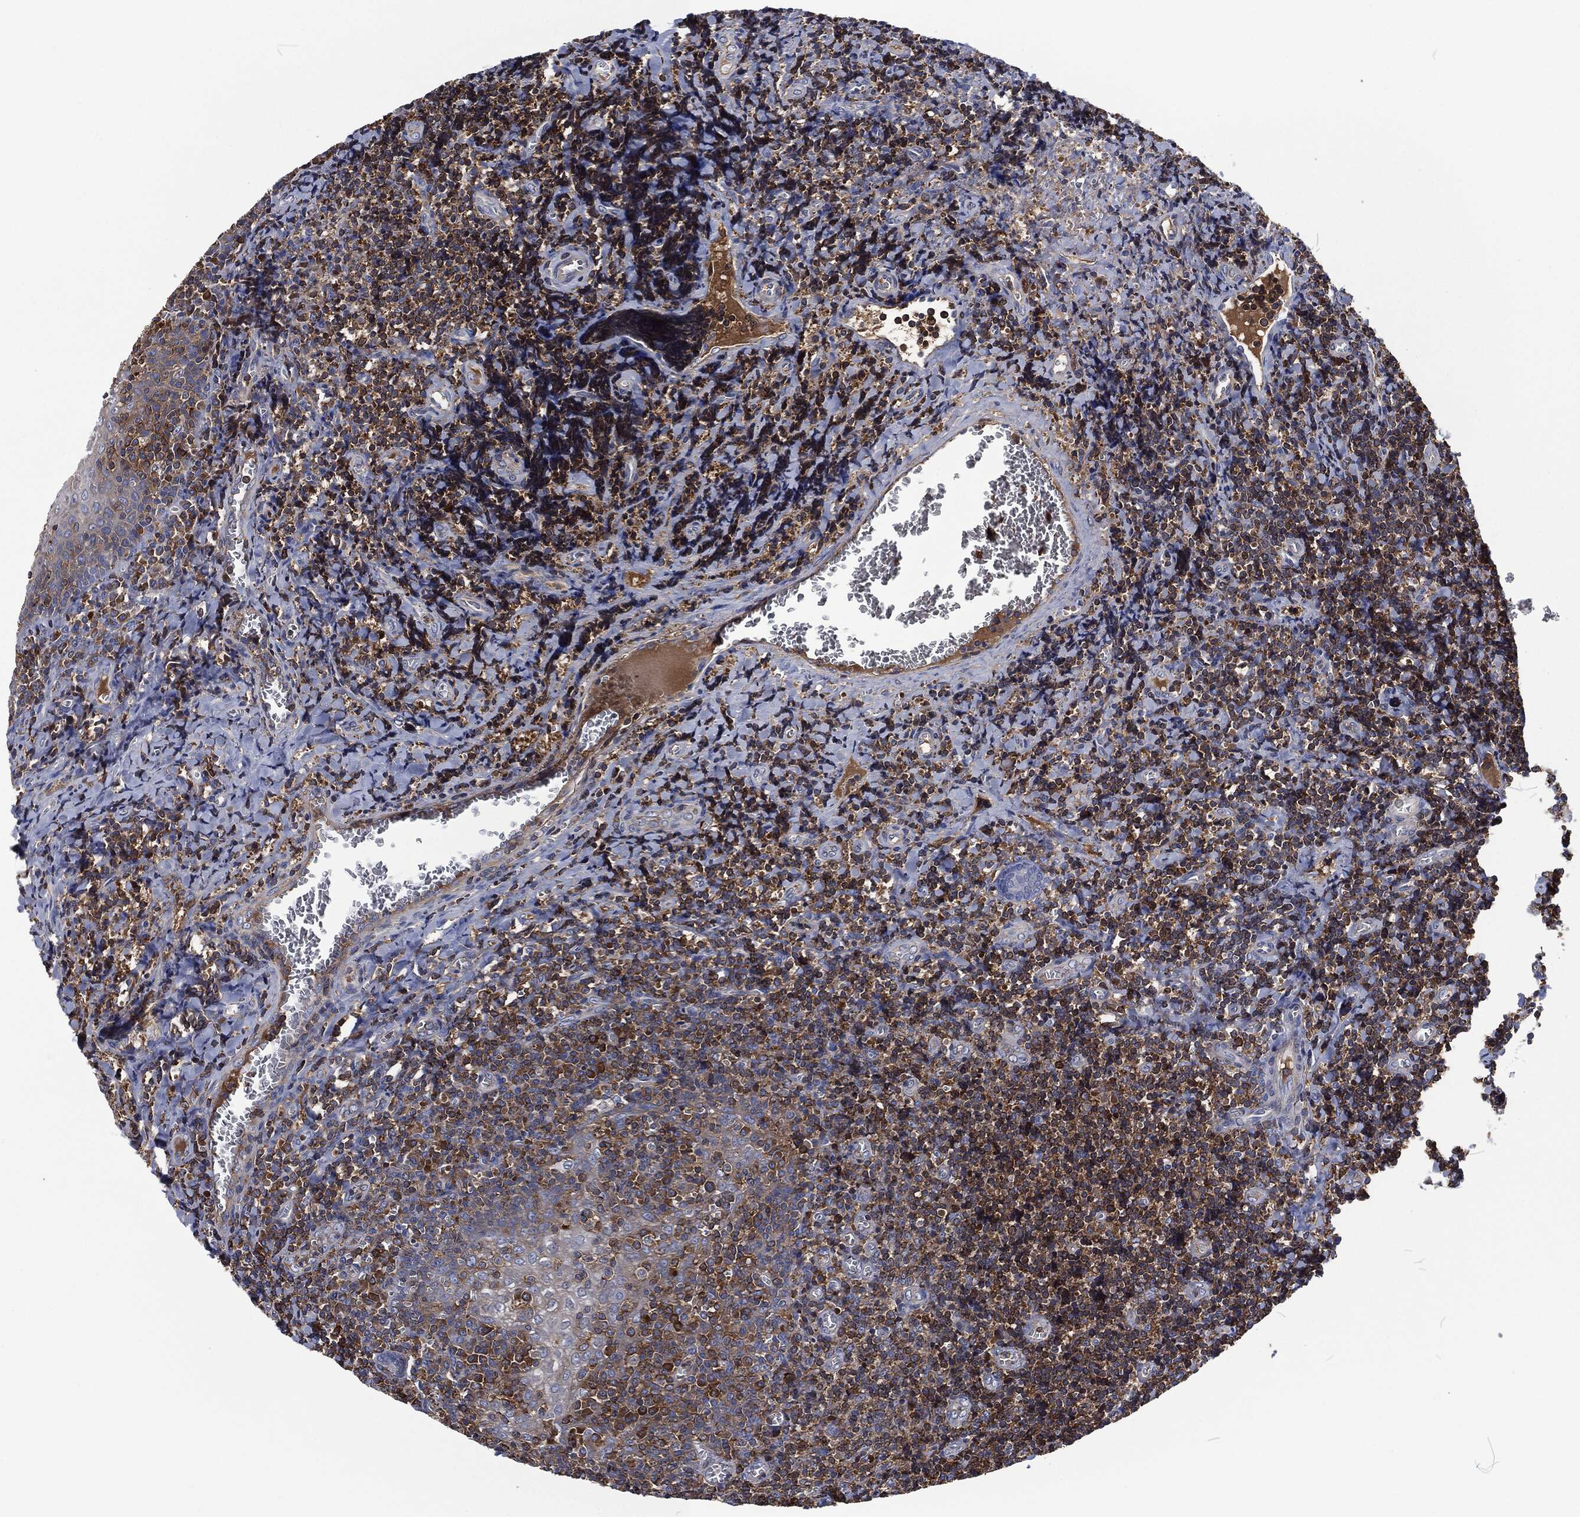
{"staining": {"intensity": "strong", "quantity": ">75%", "location": "cytoplasmic/membranous"}, "tissue": "tonsil", "cell_type": "Germinal center cells", "image_type": "normal", "snomed": [{"axis": "morphology", "description": "Normal tissue, NOS"}, {"axis": "morphology", "description": "Inflammation, NOS"}, {"axis": "topography", "description": "Tonsil"}], "caption": "This is an image of immunohistochemistry staining of unremarkable tonsil, which shows strong staining in the cytoplasmic/membranous of germinal center cells.", "gene": "LGALS9", "patient": {"sex": "female", "age": 31}}